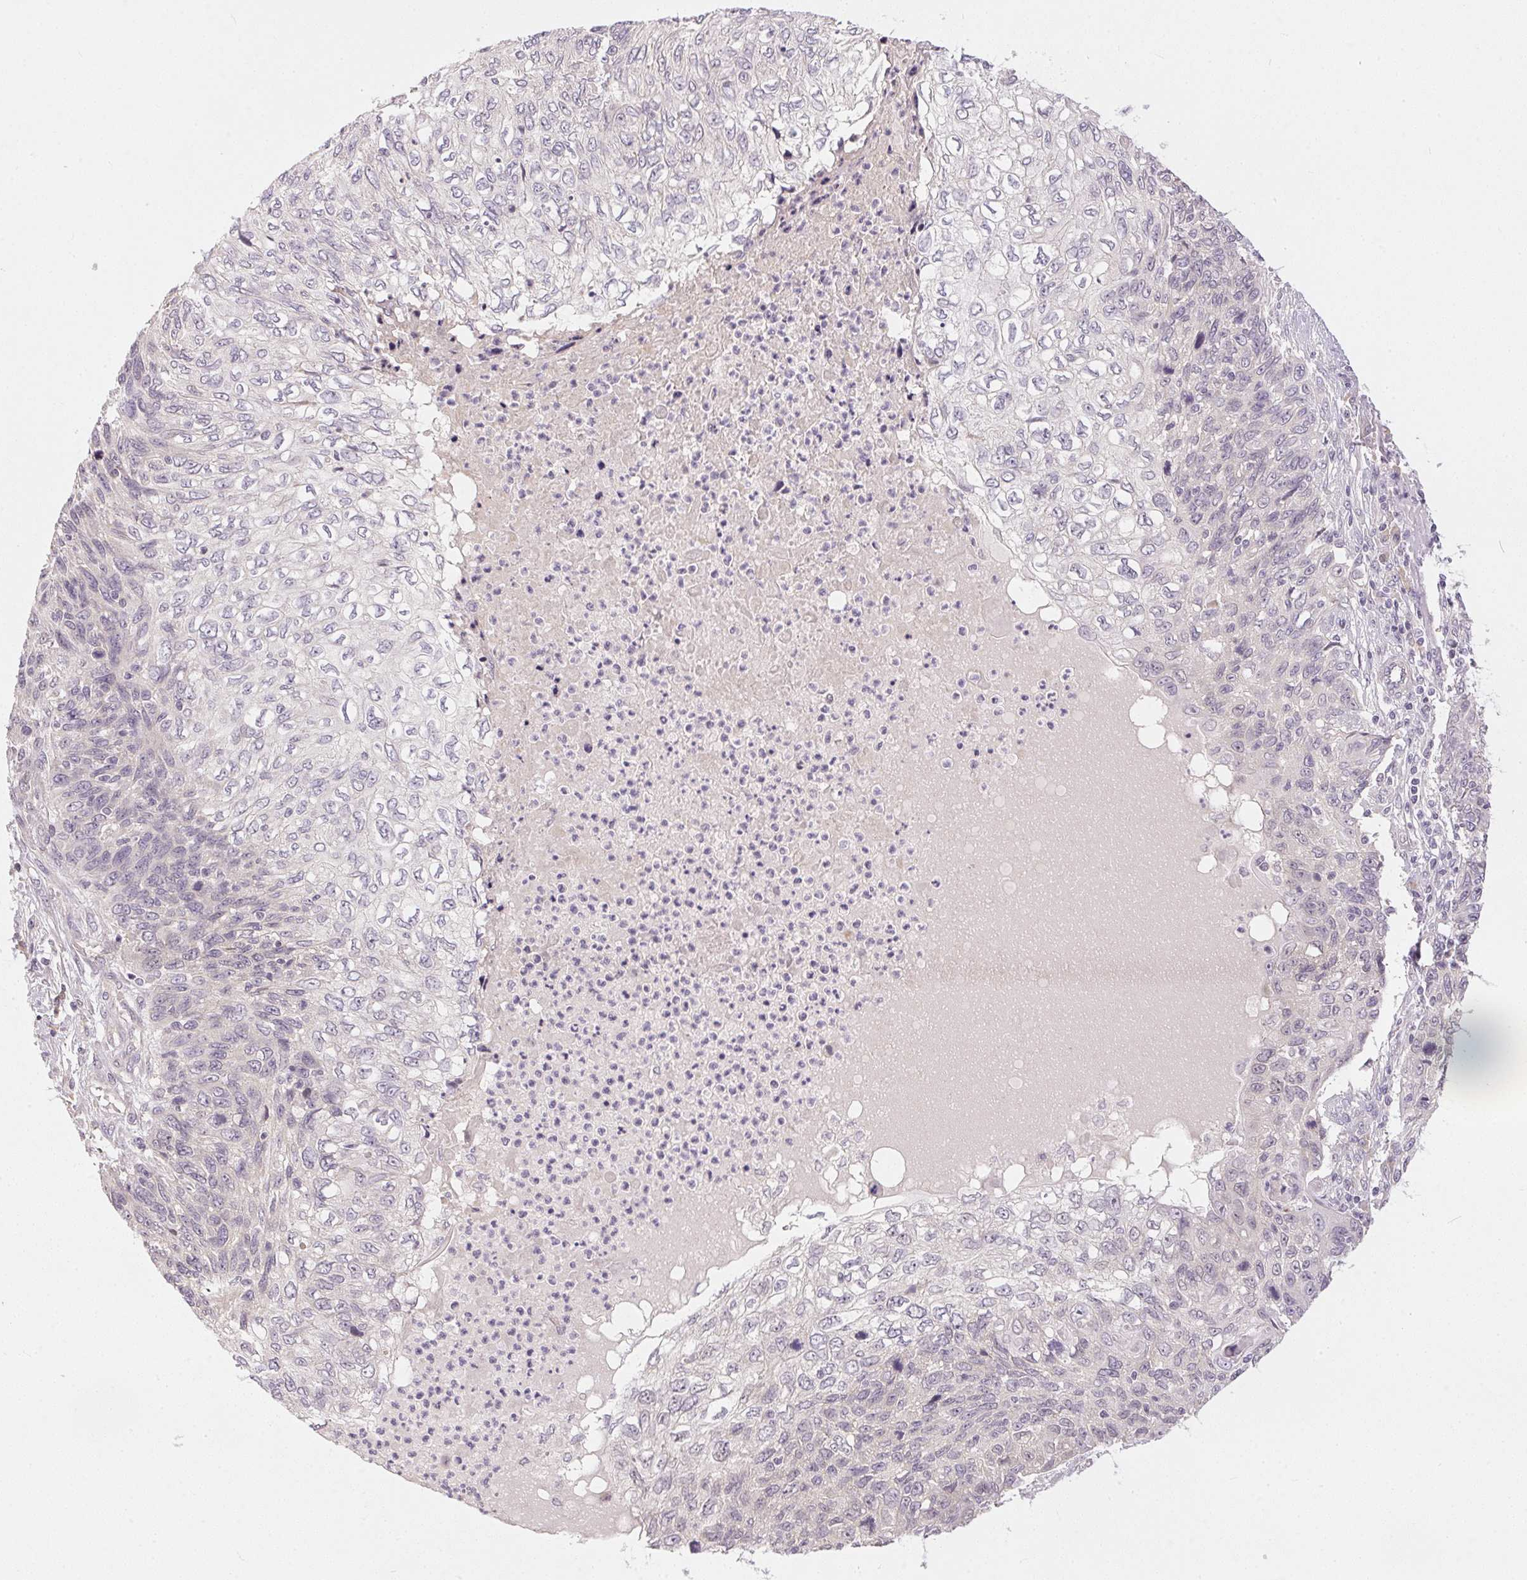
{"staining": {"intensity": "negative", "quantity": "none", "location": "none"}, "tissue": "skin cancer", "cell_type": "Tumor cells", "image_type": "cancer", "snomed": [{"axis": "morphology", "description": "Squamous cell carcinoma, NOS"}, {"axis": "topography", "description": "Skin"}], "caption": "The photomicrograph displays no staining of tumor cells in skin cancer (squamous cell carcinoma). (DAB (3,3'-diaminobenzidine) immunohistochemistry with hematoxylin counter stain).", "gene": "TTC23L", "patient": {"sex": "male", "age": 92}}